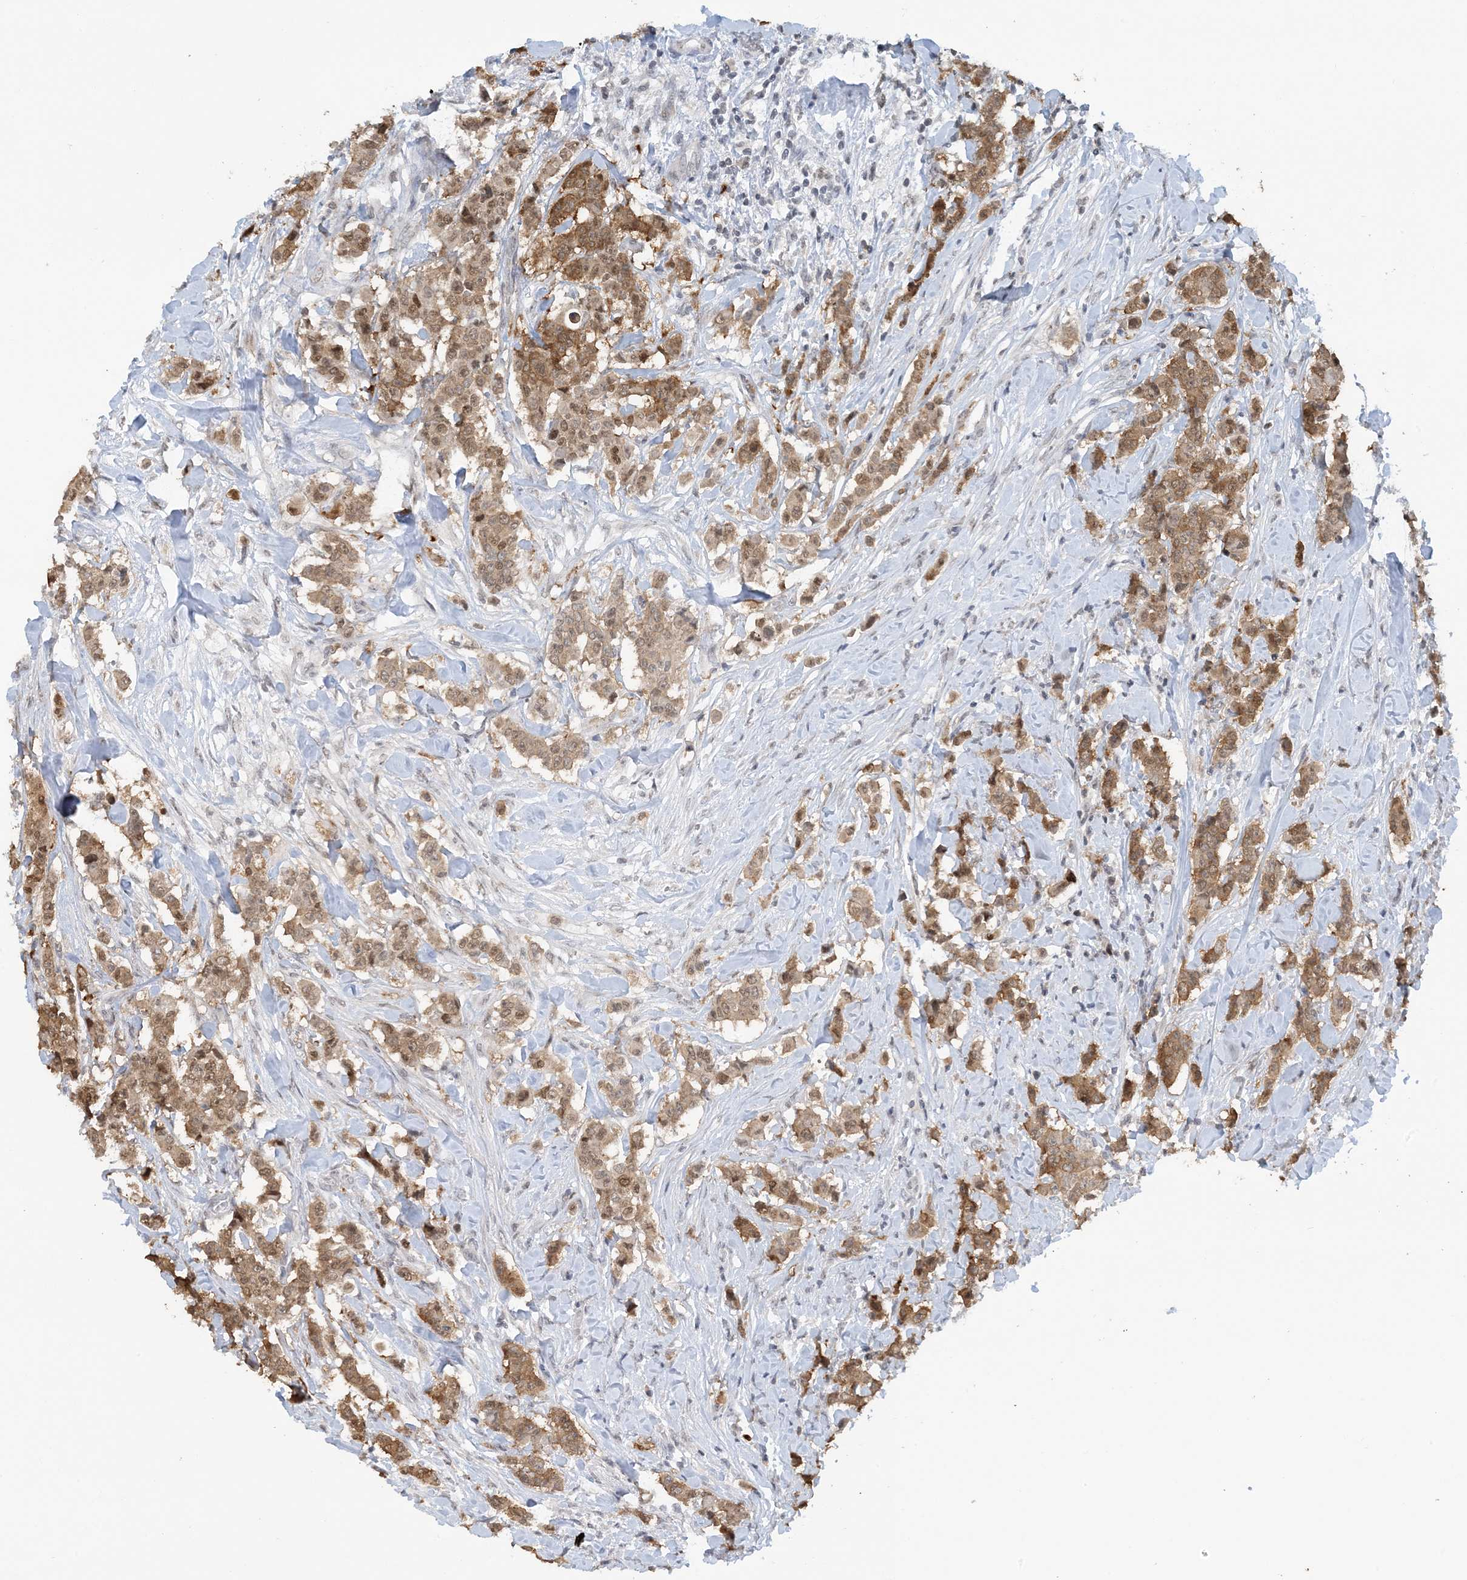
{"staining": {"intensity": "moderate", "quantity": ">75%", "location": "cytoplasmic/membranous"}, "tissue": "breast cancer", "cell_type": "Tumor cells", "image_type": "cancer", "snomed": [{"axis": "morphology", "description": "Duct carcinoma"}, {"axis": "topography", "description": "Breast"}], "caption": "Human breast intraductal carcinoma stained with a protein marker displays moderate staining in tumor cells.", "gene": "ACYP2", "patient": {"sex": "female", "age": 40}}